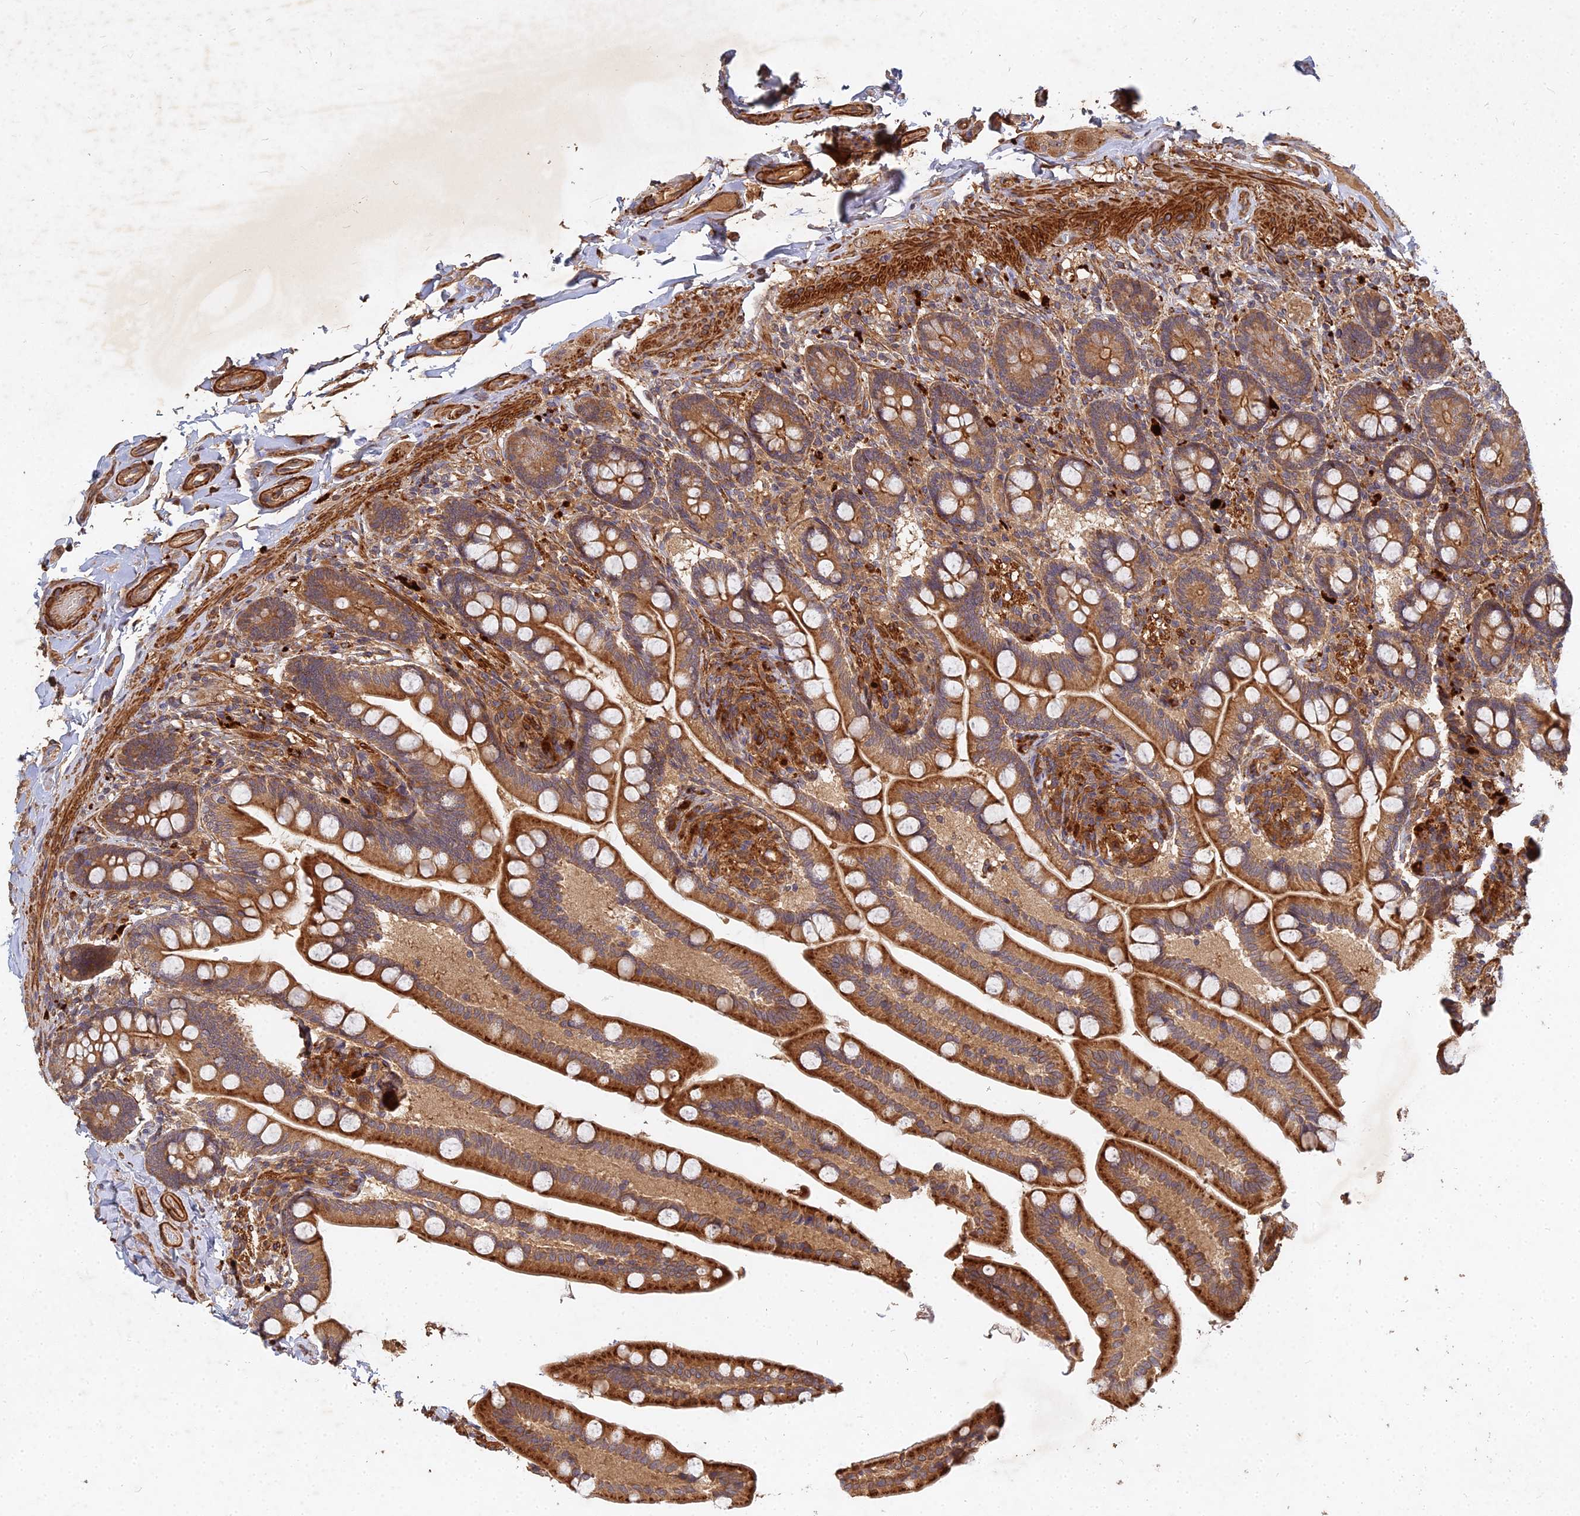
{"staining": {"intensity": "strong", "quantity": ">75%", "location": "cytoplasmic/membranous"}, "tissue": "small intestine", "cell_type": "Glandular cells", "image_type": "normal", "snomed": [{"axis": "morphology", "description": "Normal tissue, NOS"}, {"axis": "topography", "description": "Small intestine"}], "caption": "Protein expression analysis of unremarkable small intestine displays strong cytoplasmic/membranous expression in about >75% of glandular cells.", "gene": "UBE2W", "patient": {"sex": "female", "age": 64}}